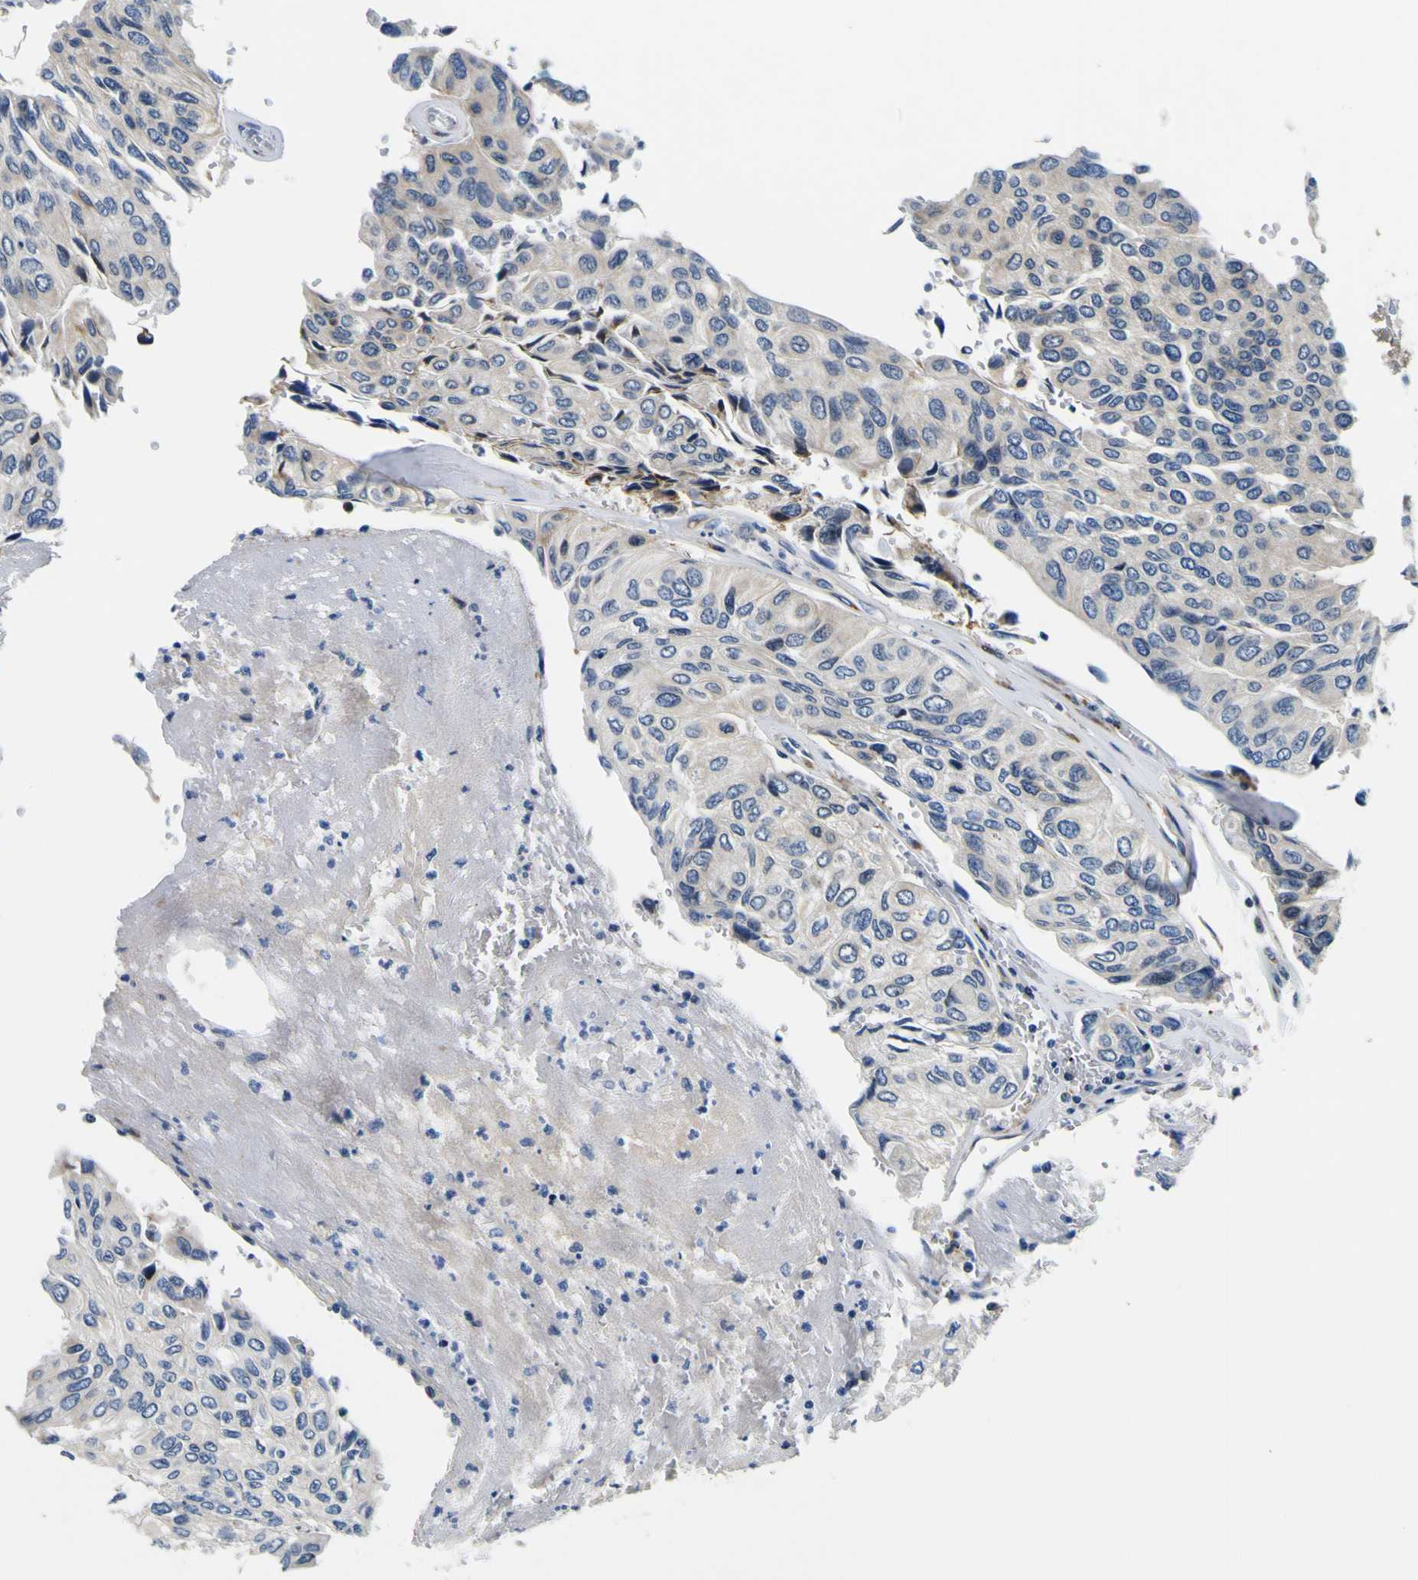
{"staining": {"intensity": "negative", "quantity": "none", "location": "none"}, "tissue": "urothelial cancer", "cell_type": "Tumor cells", "image_type": "cancer", "snomed": [{"axis": "morphology", "description": "Urothelial carcinoma, High grade"}, {"axis": "topography", "description": "Urinary bladder"}], "caption": "High magnification brightfield microscopy of urothelial cancer stained with DAB (3,3'-diaminobenzidine) (brown) and counterstained with hematoxylin (blue): tumor cells show no significant staining.", "gene": "NLRP3", "patient": {"sex": "male", "age": 66}}